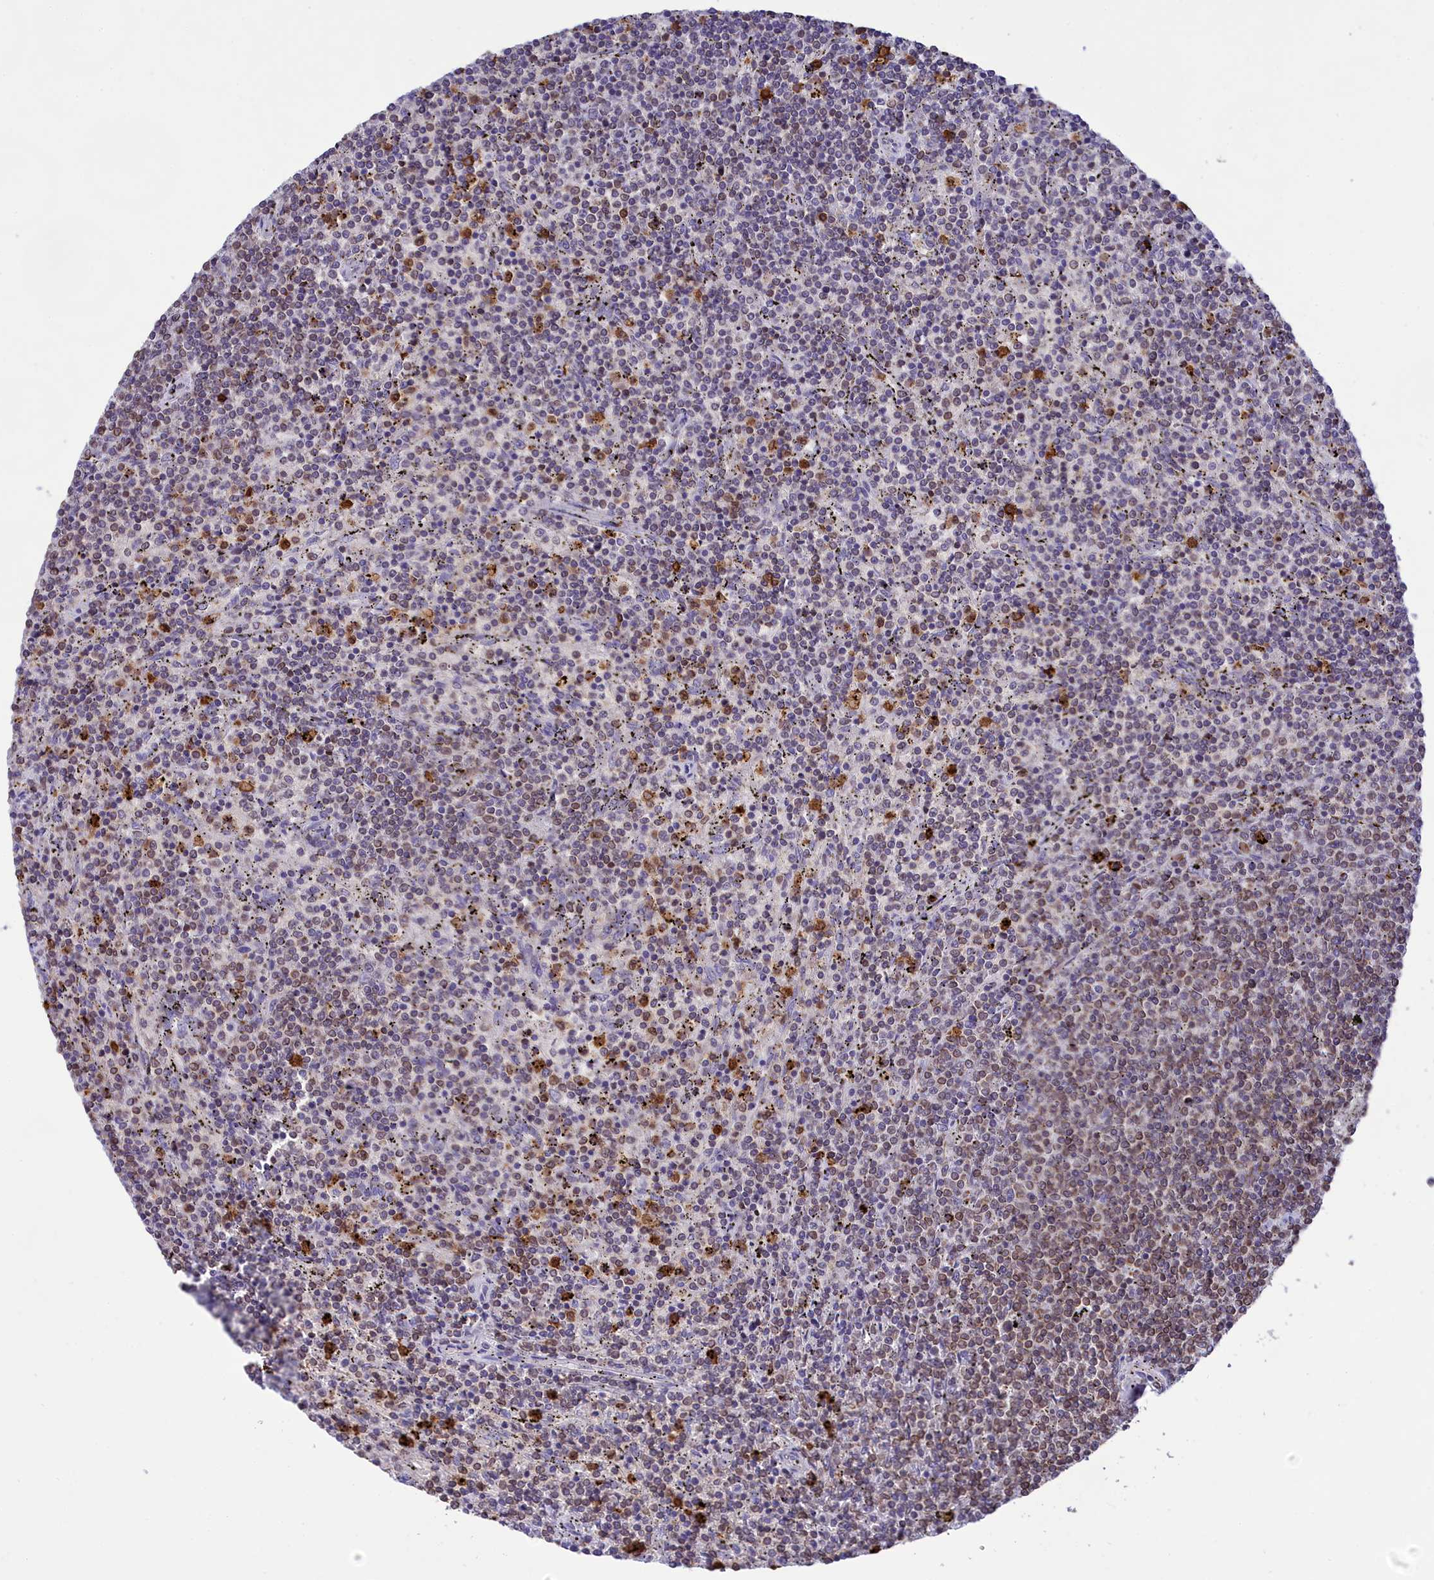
{"staining": {"intensity": "weak", "quantity": "25%-75%", "location": "cytoplasmic/membranous"}, "tissue": "lymphoma", "cell_type": "Tumor cells", "image_type": "cancer", "snomed": [{"axis": "morphology", "description": "Malignant lymphoma, non-Hodgkin's type, Low grade"}, {"axis": "topography", "description": "Spleen"}], "caption": "Immunohistochemistry (IHC) photomicrograph of lymphoma stained for a protein (brown), which displays low levels of weak cytoplasmic/membranous expression in about 25%-75% of tumor cells.", "gene": "PKHD1L1", "patient": {"sex": "female", "age": 50}}